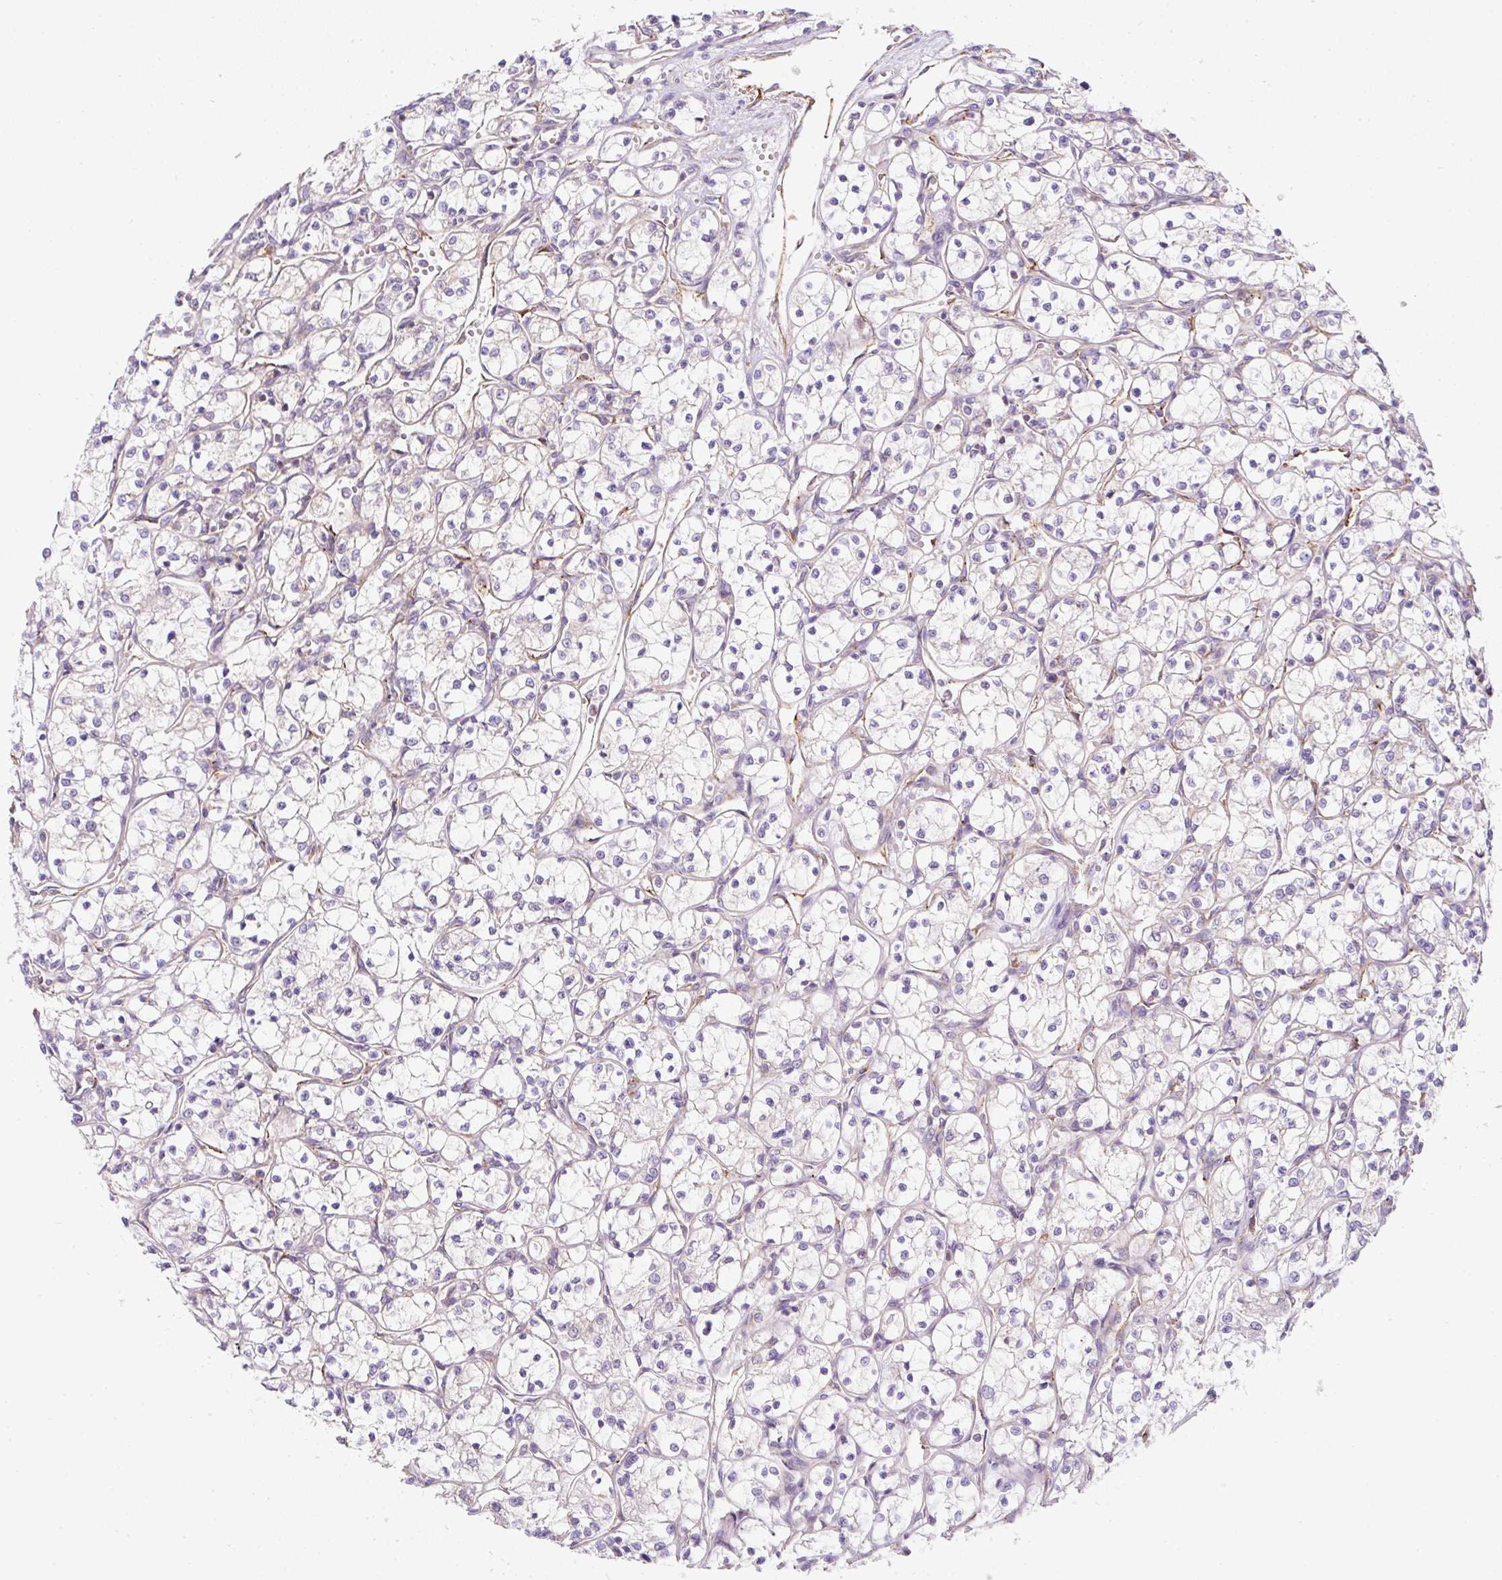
{"staining": {"intensity": "negative", "quantity": "none", "location": "none"}, "tissue": "renal cancer", "cell_type": "Tumor cells", "image_type": "cancer", "snomed": [{"axis": "morphology", "description": "Adenocarcinoma, NOS"}, {"axis": "topography", "description": "Kidney"}], "caption": "The histopathology image displays no significant positivity in tumor cells of adenocarcinoma (renal).", "gene": "ERAP2", "patient": {"sex": "female", "age": 69}}